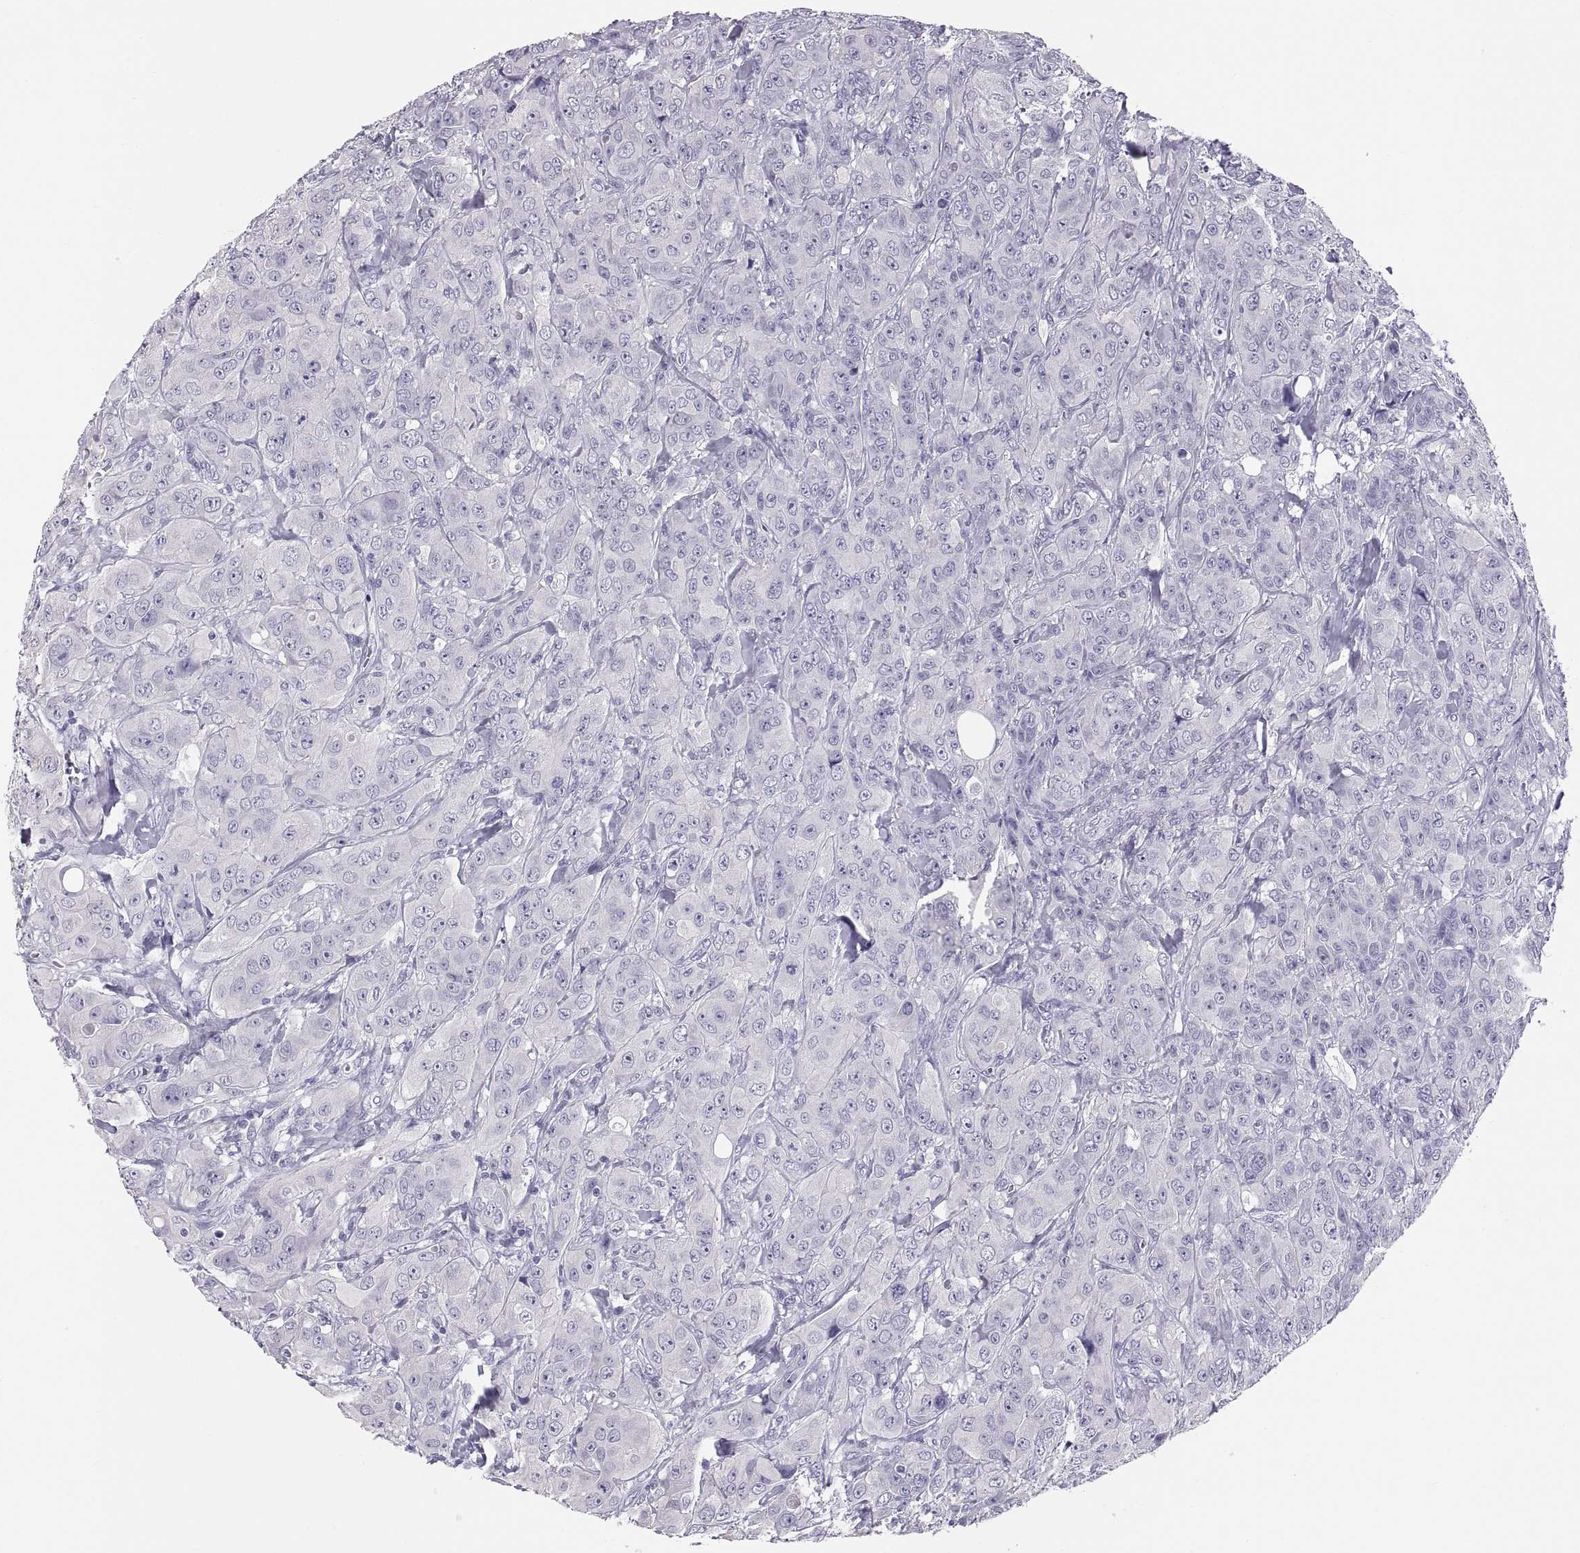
{"staining": {"intensity": "negative", "quantity": "none", "location": "none"}, "tissue": "breast cancer", "cell_type": "Tumor cells", "image_type": "cancer", "snomed": [{"axis": "morphology", "description": "Duct carcinoma"}, {"axis": "topography", "description": "Breast"}], "caption": "A histopathology image of breast cancer (intraductal carcinoma) stained for a protein exhibits no brown staining in tumor cells.", "gene": "RNASE12", "patient": {"sex": "female", "age": 43}}